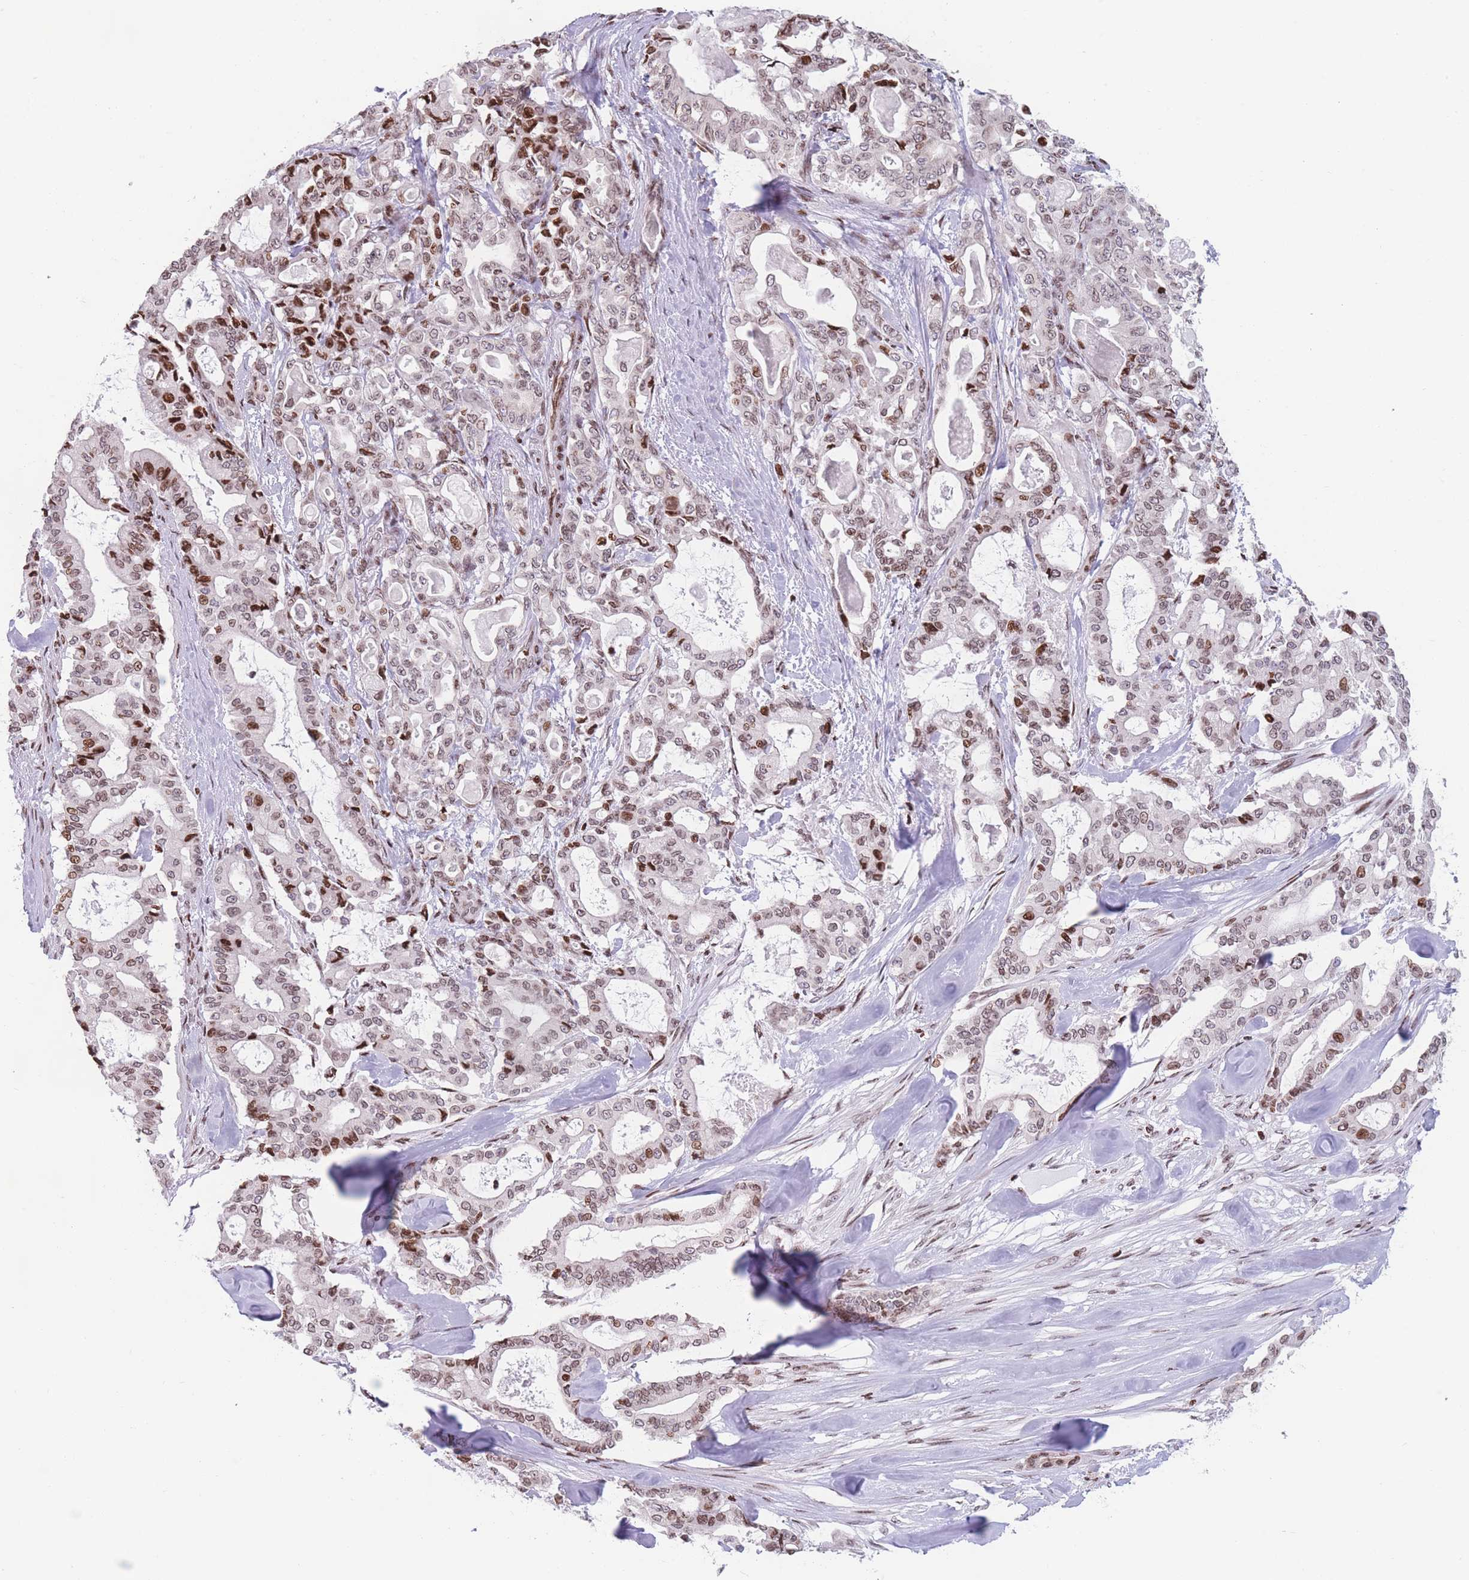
{"staining": {"intensity": "moderate", "quantity": ">75%", "location": "nuclear"}, "tissue": "pancreatic cancer", "cell_type": "Tumor cells", "image_type": "cancer", "snomed": [{"axis": "morphology", "description": "Adenocarcinoma, NOS"}, {"axis": "topography", "description": "Pancreas"}], "caption": "Brown immunohistochemical staining in human pancreatic adenocarcinoma demonstrates moderate nuclear expression in approximately >75% of tumor cells.", "gene": "AK9", "patient": {"sex": "male", "age": 63}}